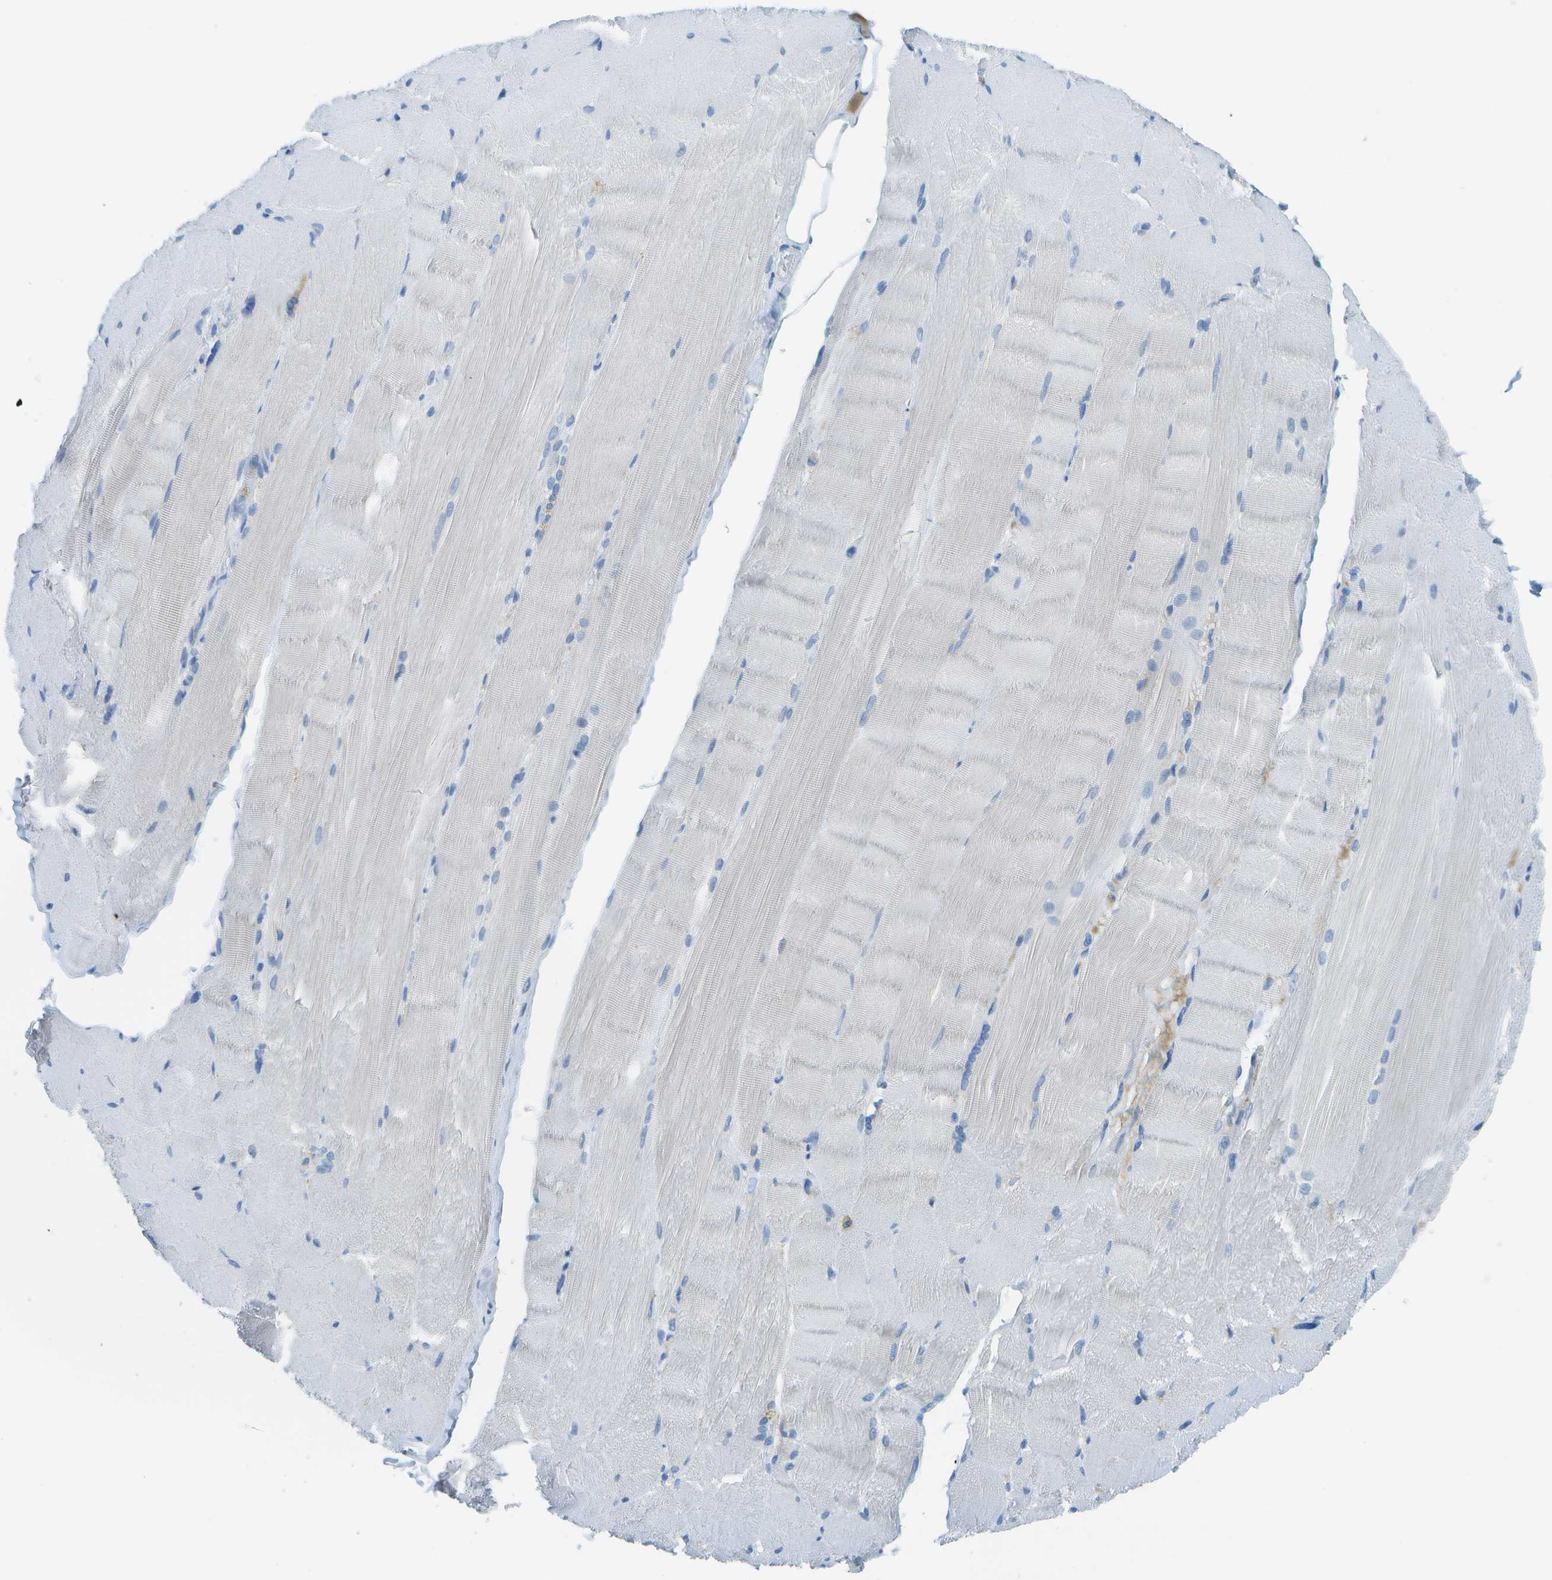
{"staining": {"intensity": "negative", "quantity": "none", "location": "none"}, "tissue": "skeletal muscle", "cell_type": "Myocytes", "image_type": "normal", "snomed": [{"axis": "morphology", "description": "Normal tissue, NOS"}, {"axis": "topography", "description": "Skin"}, {"axis": "topography", "description": "Skeletal muscle"}], "caption": "Human skeletal muscle stained for a protein using immunohistochemistry (IHC) displays no expression in myocytes.", "gene": "C1S", "patient": {"sex": "male", "age": 83}}